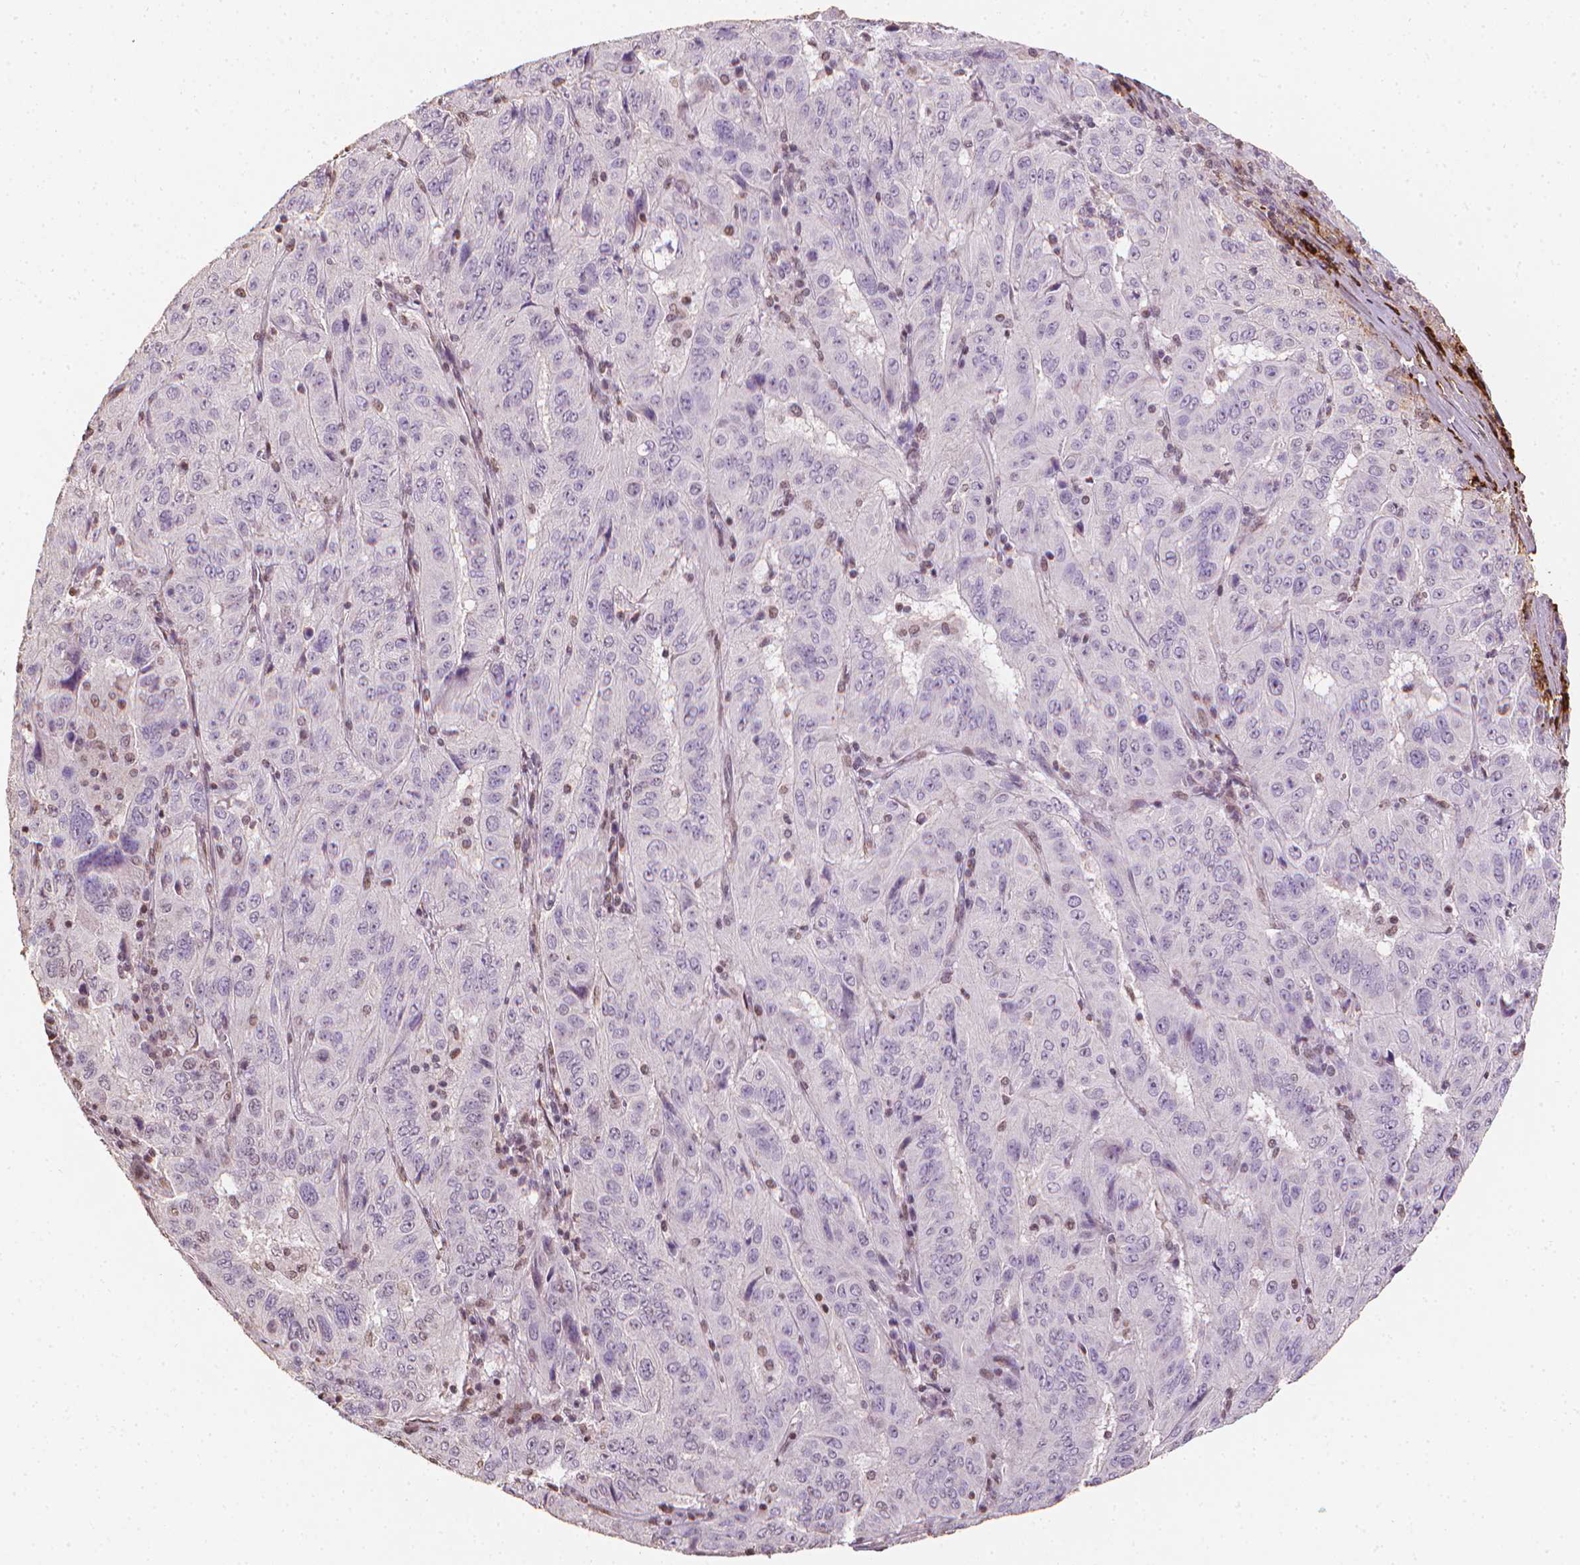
{"staining": {"intensity": "negative", "quantity": "none", "location": "none"}, "tissue": "pancreatic cancer", "cell_type": "Tumor cells", "image_type": "cancer", "snomed": [{"axis": "morphology", "description": "Adenocarcinoma, NOS"}, {"axis": "topography", "description": "Pancreas"}], "caption": "Tumor cells are negative for protein expression in human adenocarcinoma (pancreatic).", "gene": "DCN", "patient": {"sex": "male", "age": 63}}